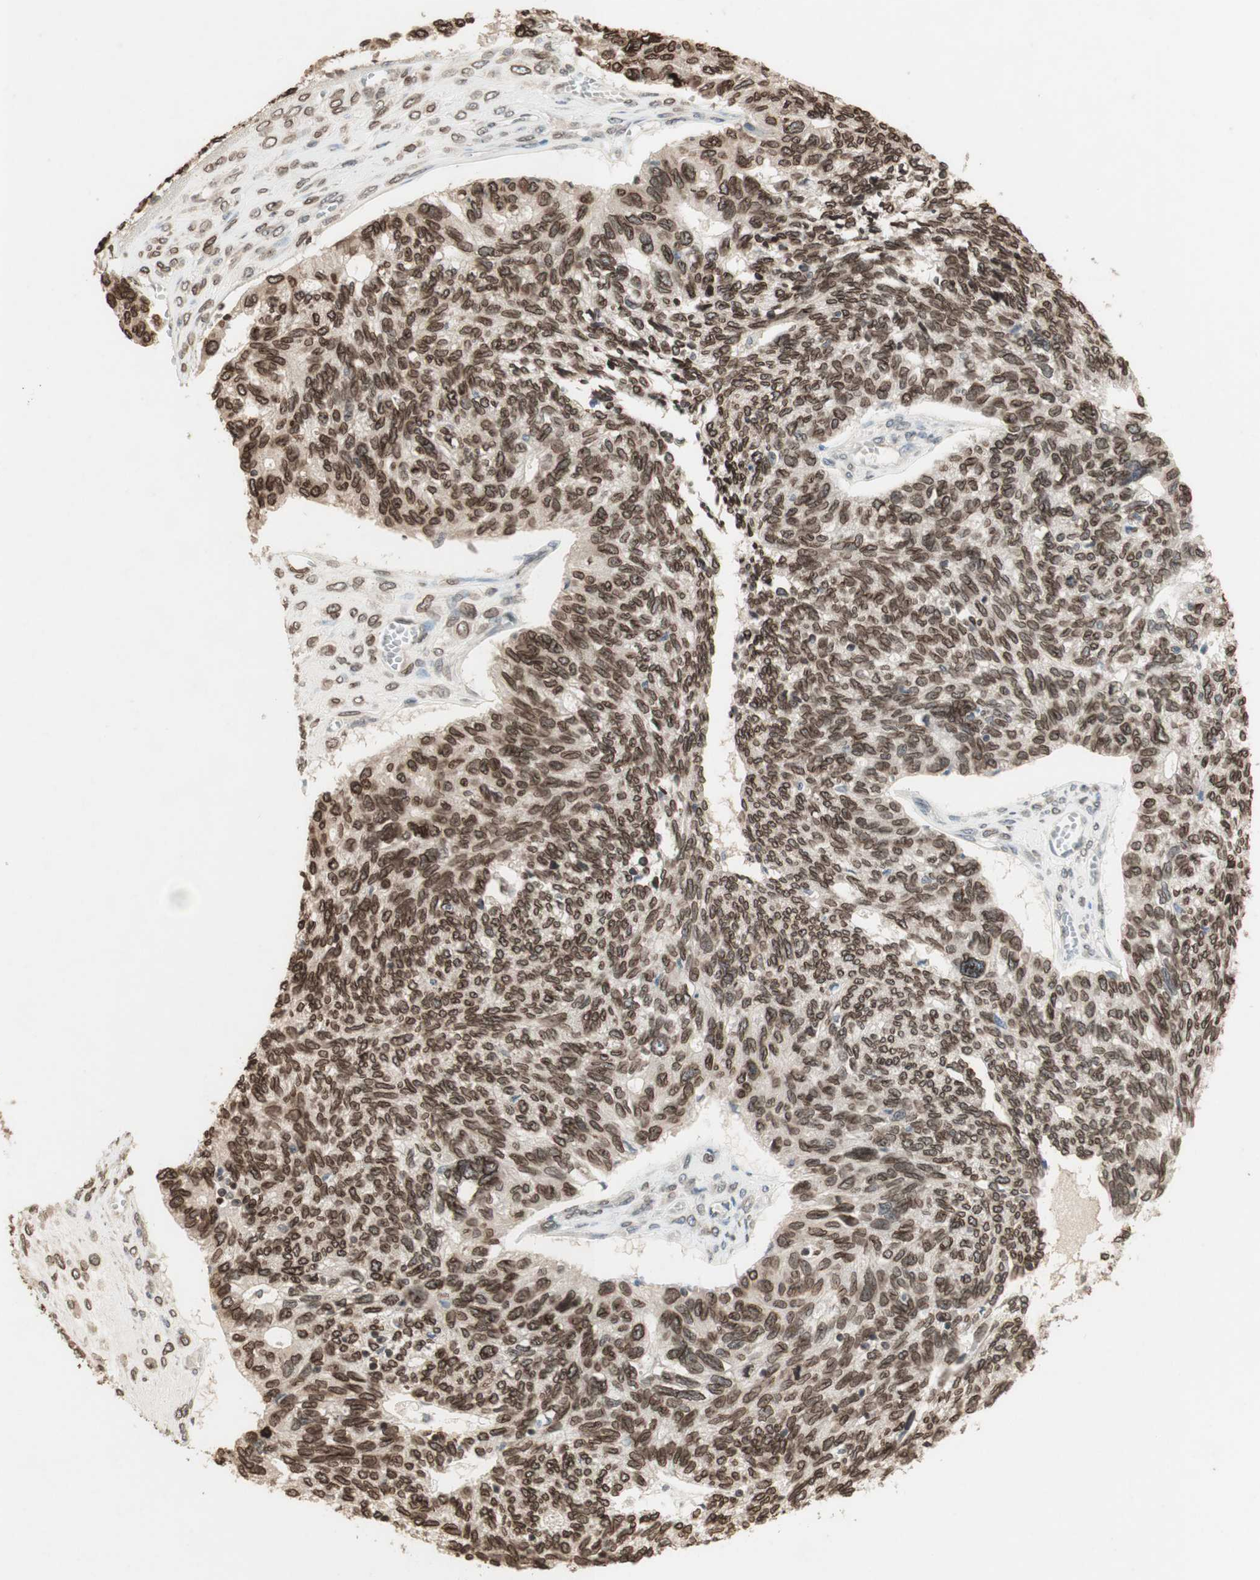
{"staining": {"intensity": "moderate", "quantity": ">75%", "location": "cytoplasmic/membranous,nuclear"}, "tissue": "ovarian cancer", "cell_type": "Tumor cells", "image_type": "cancer", "snomed": [{"axis": "morphology", "description": "Cystadenocarcinoma, serous, NOS"}, {"axis": "topography", "description": "Ovary"}], "caption": "Immunohistochemistry (DAB) staining of ovarian serous cystadenocarcinoma exhibits moderate cytoplasmic/membranous and nuclear protein staining in approximately >75% of tumor cells. Ihc stains the protein of interest in brown and the nuclei are stained blue.", "gene": "TMPO", "patient": {"sex": "female", "age": 79}}